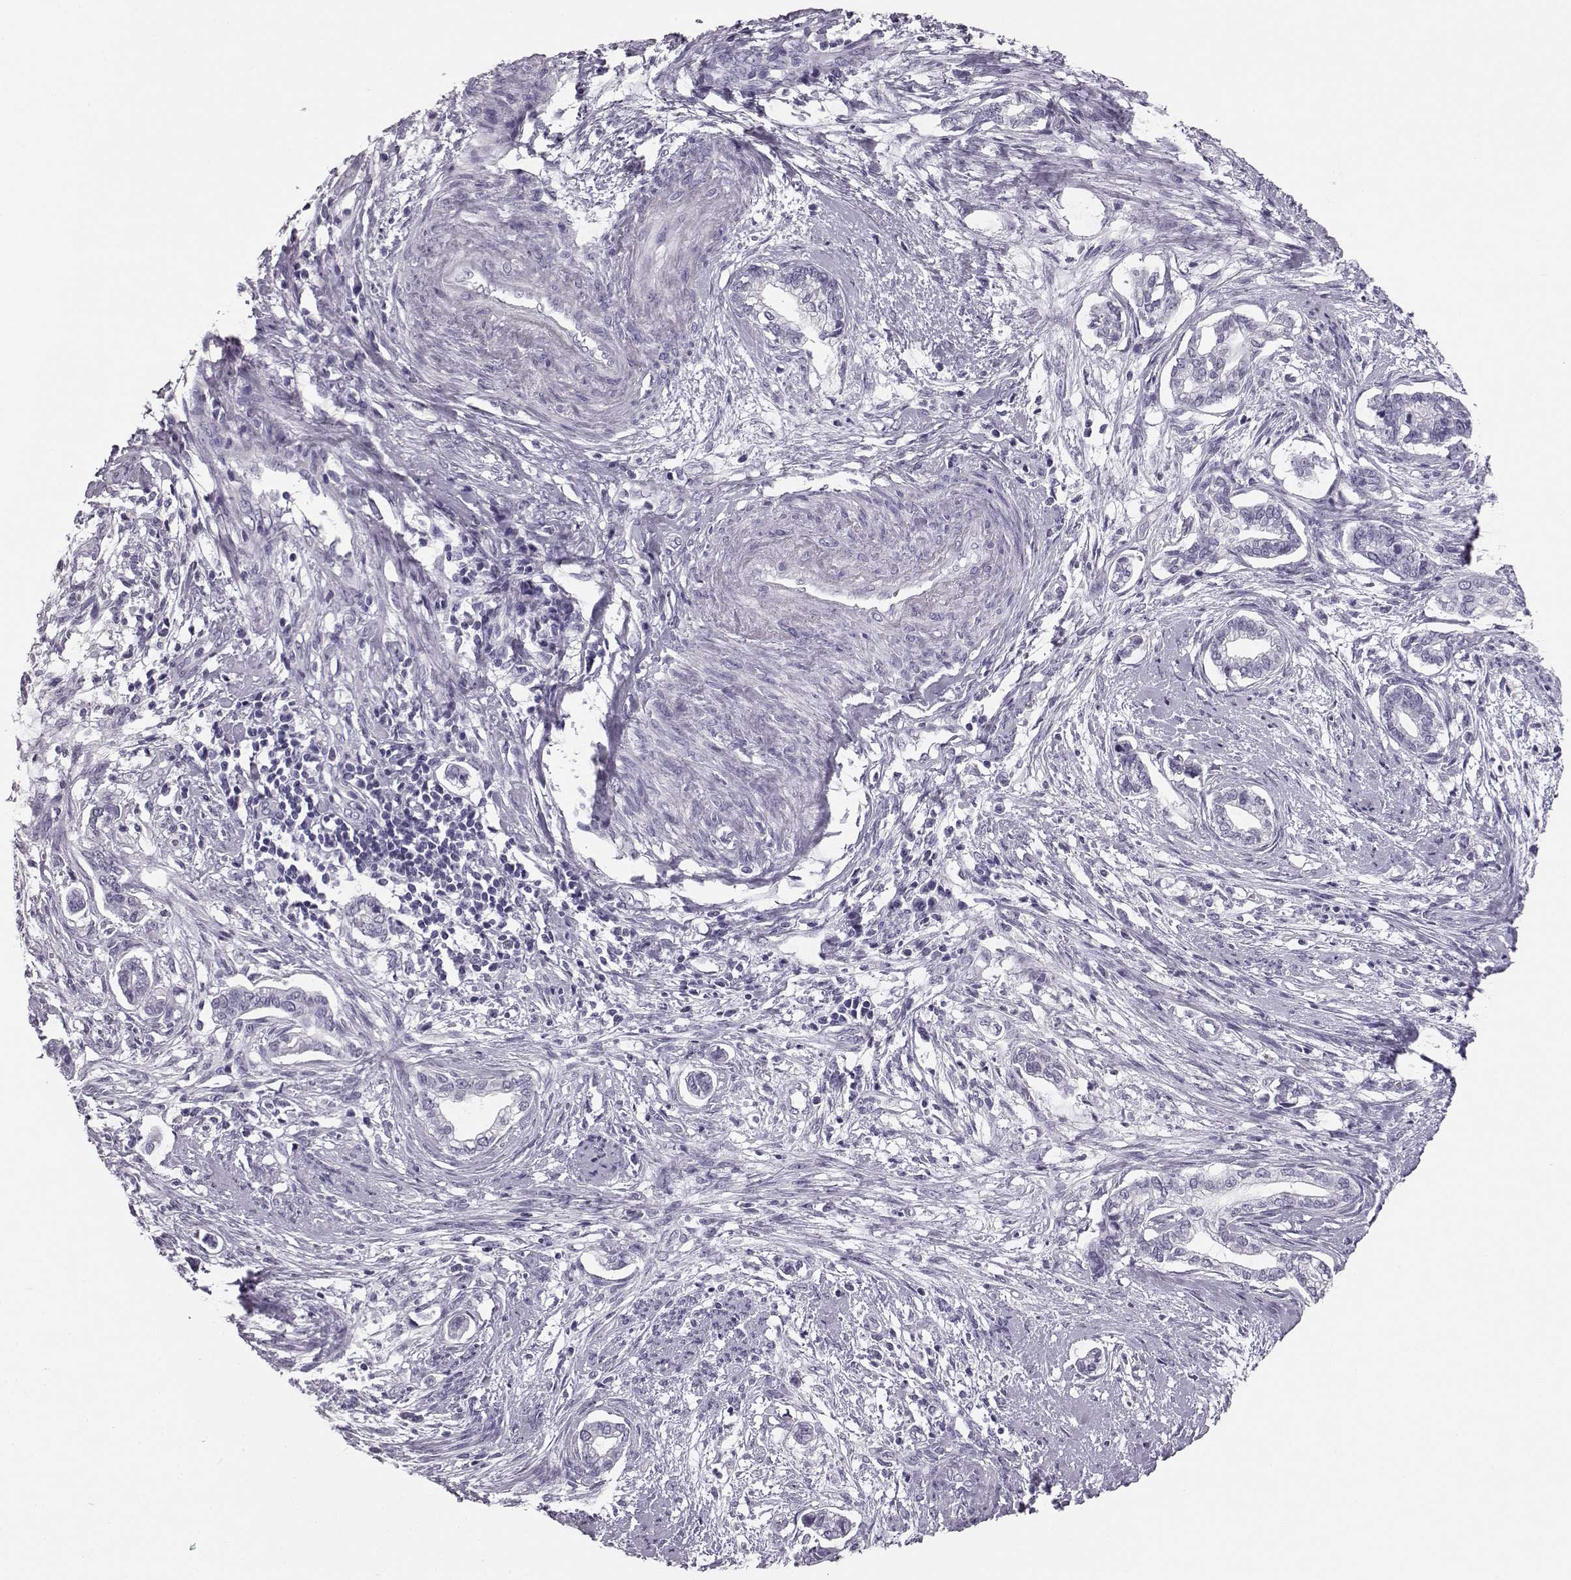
{"staining": {"intensity": "negative", "quantity": "none", "location": "none"}, "tissue": "cervical cancer", "cell_type": "Tumor cells", "image_type": "cancer", "snomed": [{"axis": "morphology", "description": "Adenocarcinoma, NOS"}, {"axis": "topography", "description": "Cervix"}], "caption": "DAB immunohistochemical staining of cervical cancer (adenocarcinoma) reveals no significant staining in tumor cells.", "gene": "BFSP2", "patient": {"sex": "female", "age": 62}}